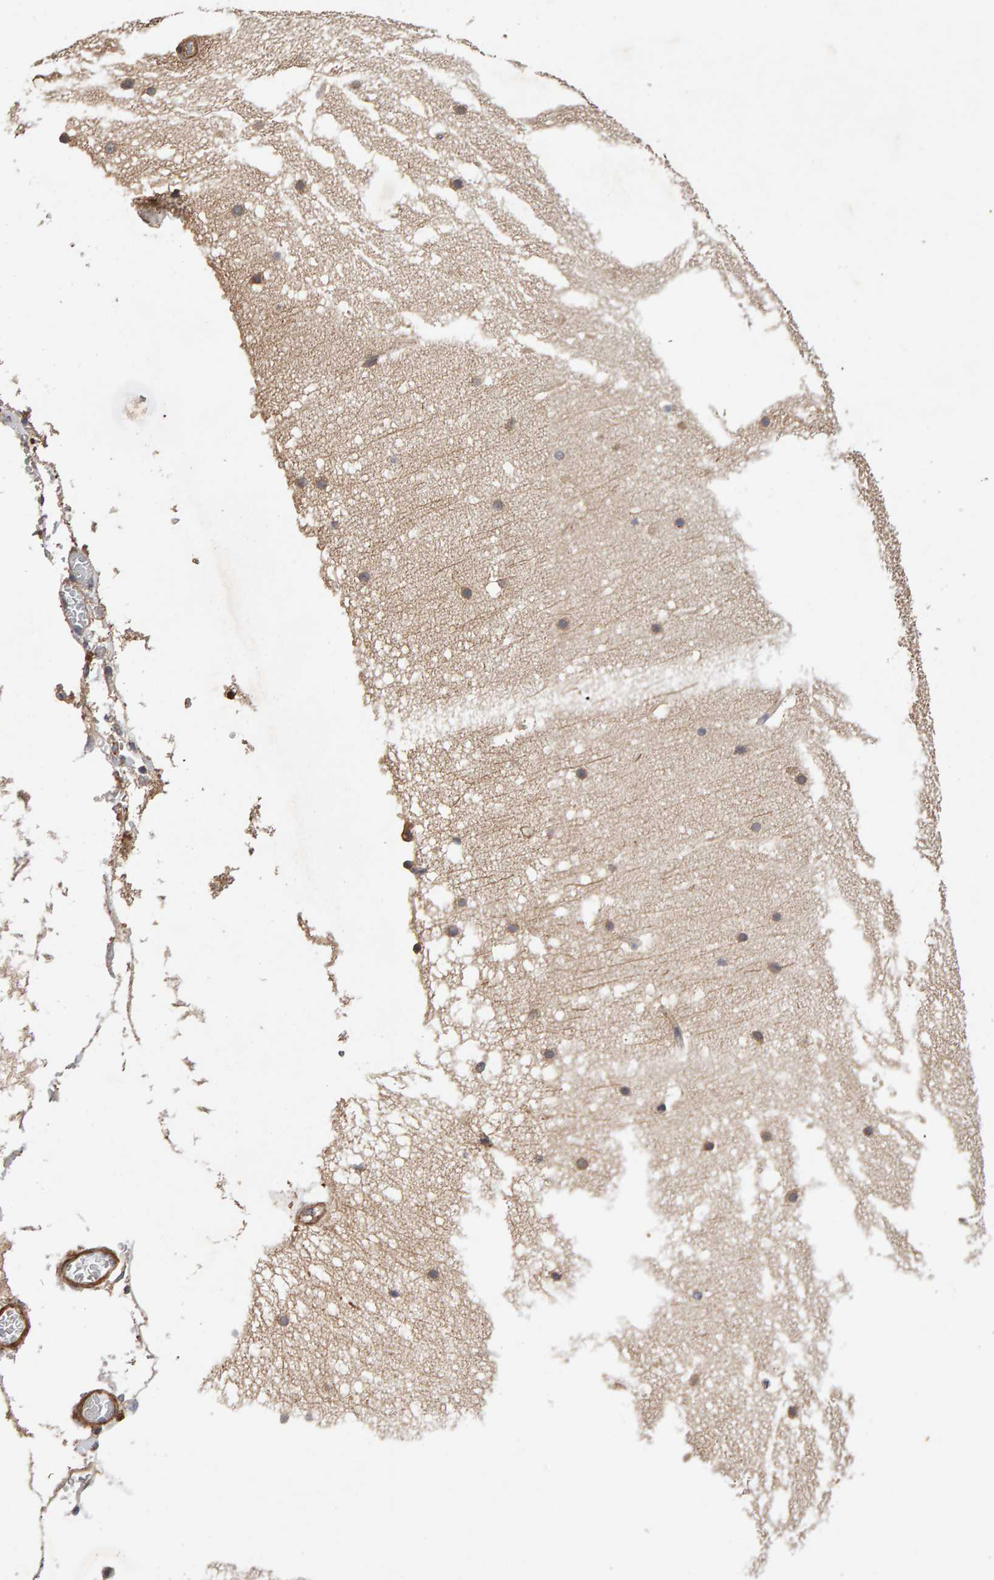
{"staining": {"intensity": "weak", "quantity": ">75%", "location": "cytoplasmic/membranous"}, "tissue": "cerebellum", "cell_type": "Cells in granular layer", "image_type": "normal", "snomed": [{"axis": "morphology", "description": "Normal tissue, NOS"}, {"axis": "topography", "description": "Cerebellum"}], "caption": "Immunohistochemistry (IHC) (DAB) staining of benign cerebellum demonstrates weak cytoplasmic/membranous protein positivity in about >75% of cells in granular layer. (DAB (3,3'-diaminobenzidine) IHC, brown staining for protein, blue staining for nuclei).", "gene": "RNF19A", "patient": {"sex": "male", "age": 57}}